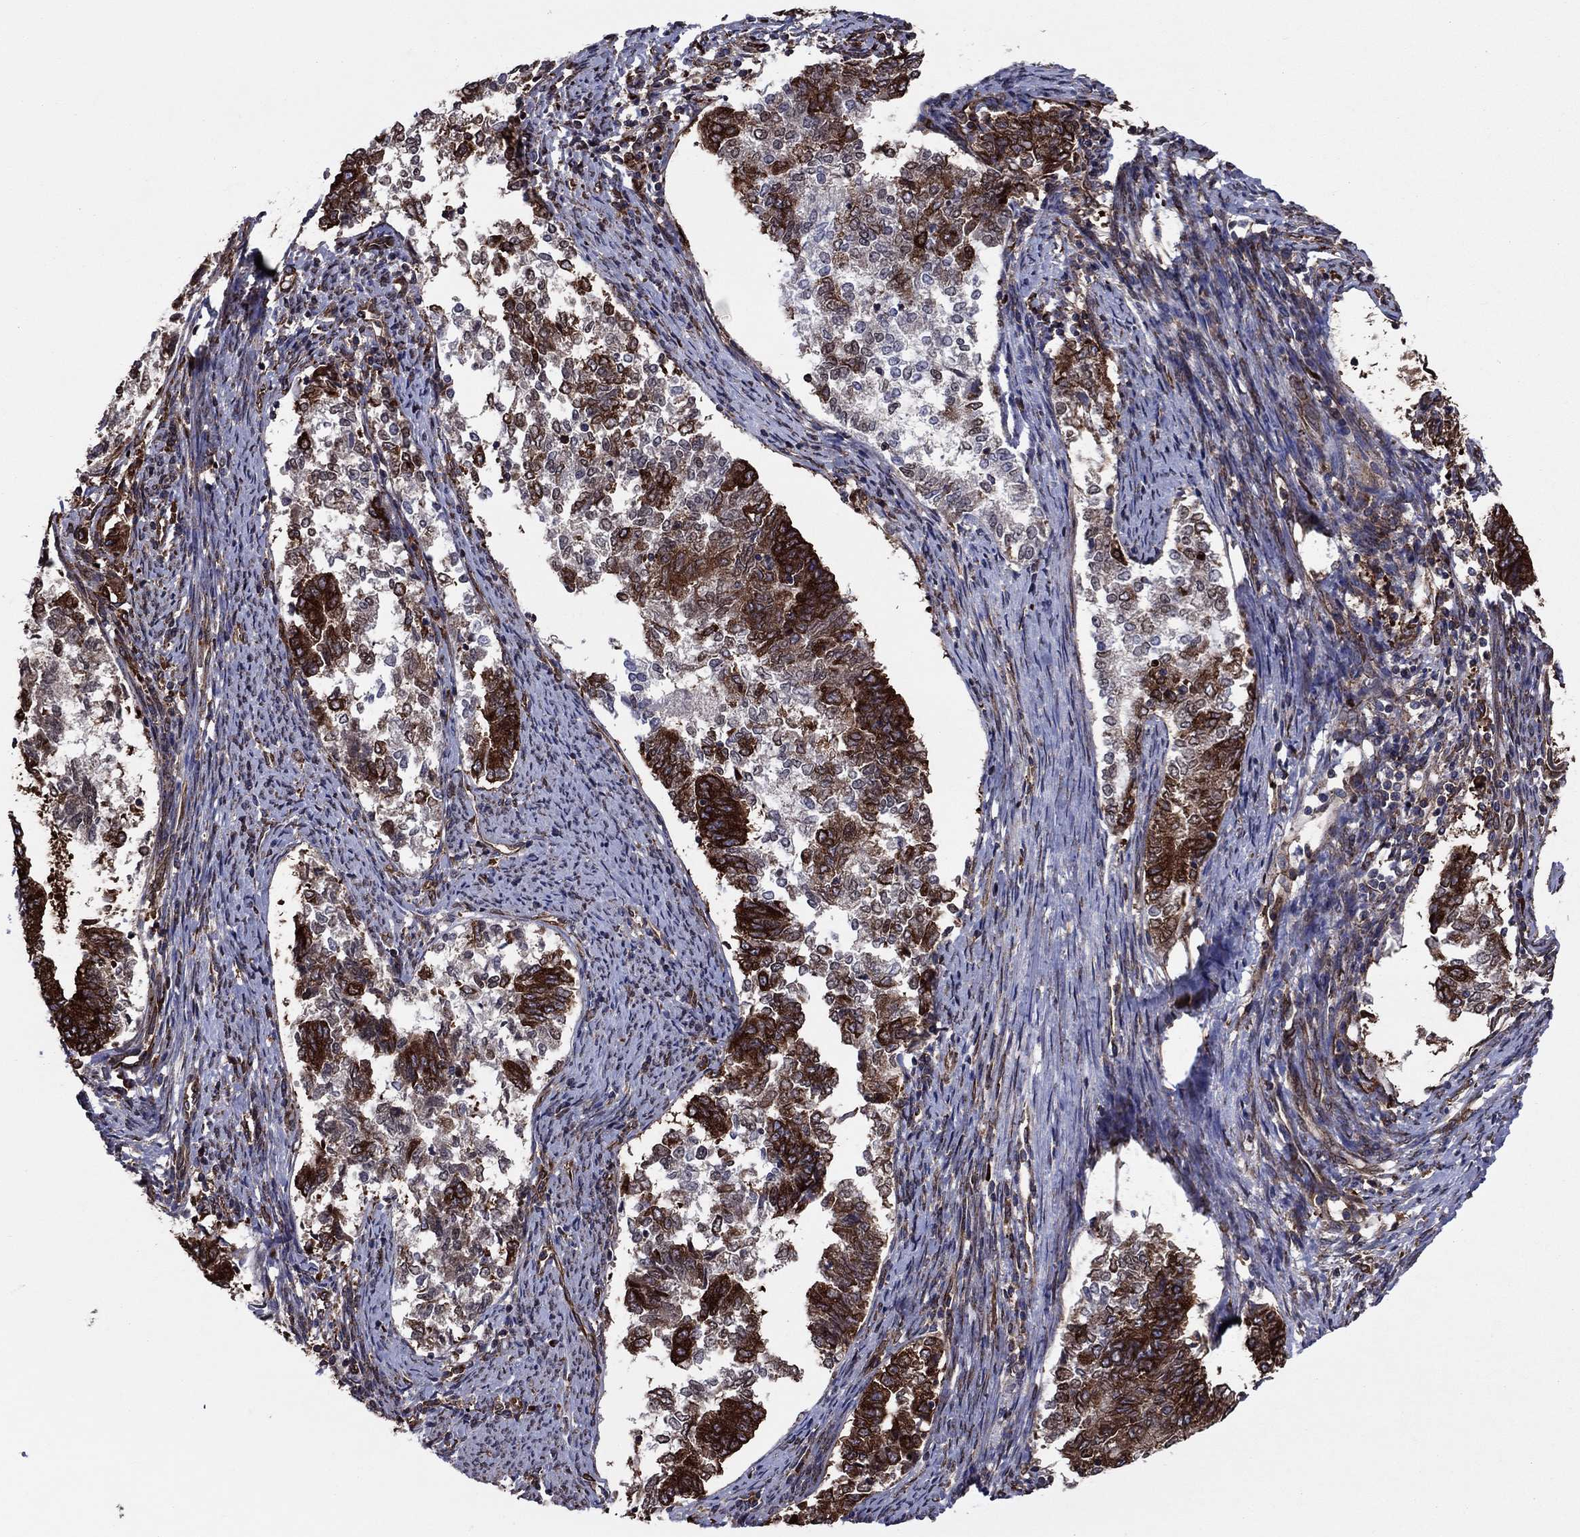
{"staining": {"intensity": "strong", "quantity": ">75%", "location": "cytoplasmic/membranous"}, "tissue": "endometrial cancer", "cell_type": "Tumor cells", "image_type": "cancer", "snomed": [{"axis": "morphology", "description": "Adenocarcinoma, NOS"}, {"axis": "topography", "description": "Endometrium"}], "caption": "Human adenocarcinoma (endometrial) stained for a protein (brown) reveals strong cytoplasmic/membranous positive expression in about >75% of tumor cells.", "gene": "YBX1", "patient": {"sex": "female", "age": 65}}